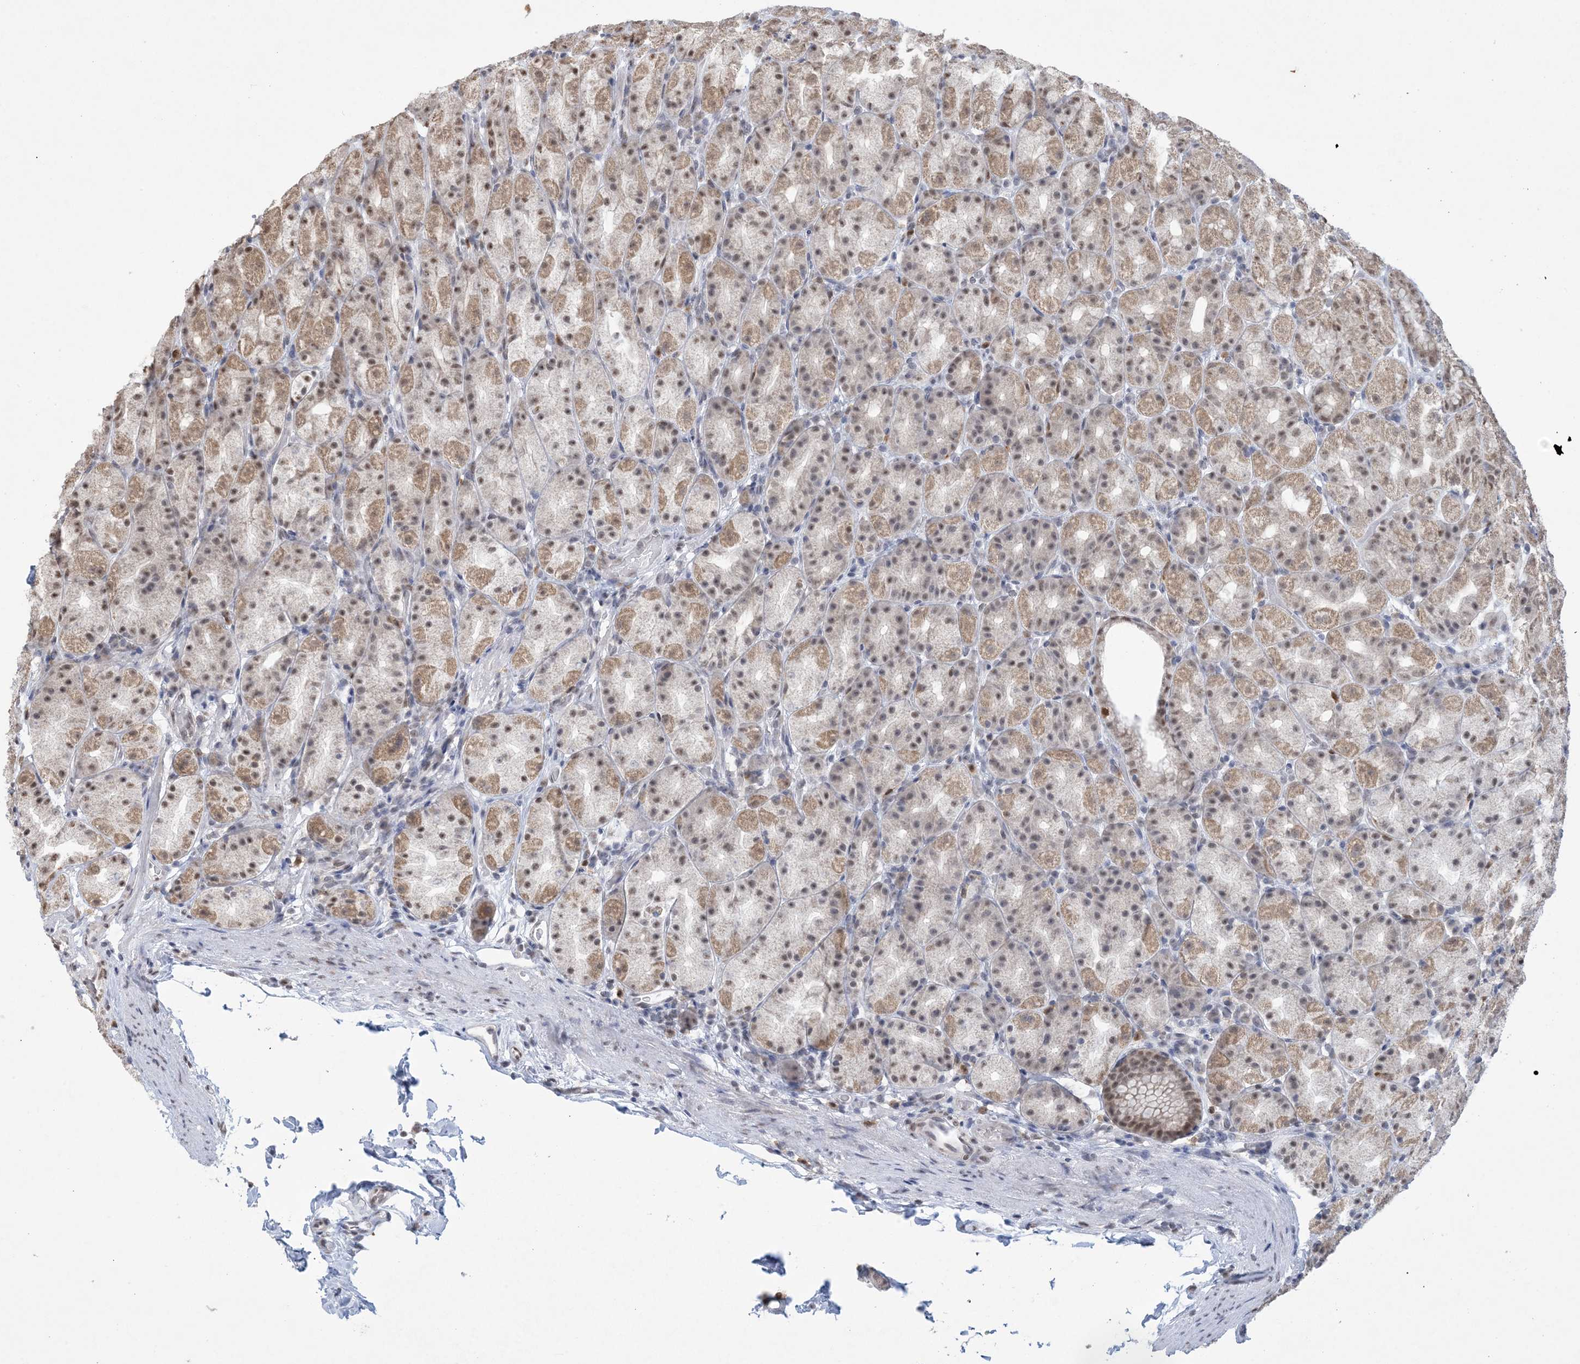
{"staining": {"intensity": "moderate", "quantity": ">75%", "location": "cytoplasmic/membranous,nuclear"}, "tissue": "stomach", "cell_type": "Glandular cells", "image_type": "normal", "snomed": [{"axis": "morphology", "description": "Normal tissue, NOS"}, {"axis": "topography", "description": "Stomach, upper"}], "caption": "An image of human stomach stained for a protein displays moderate cytoplasmic/membranous,nuclear brown staining in glandular cells. The staining was performed using DAB to visualize the protein expression in brown, while the nuclei were stained in blue with hematoxylin (Magnification: 20x).", "gene": "TRMT10C", "patient": {"sex": "male", "age": 68}}